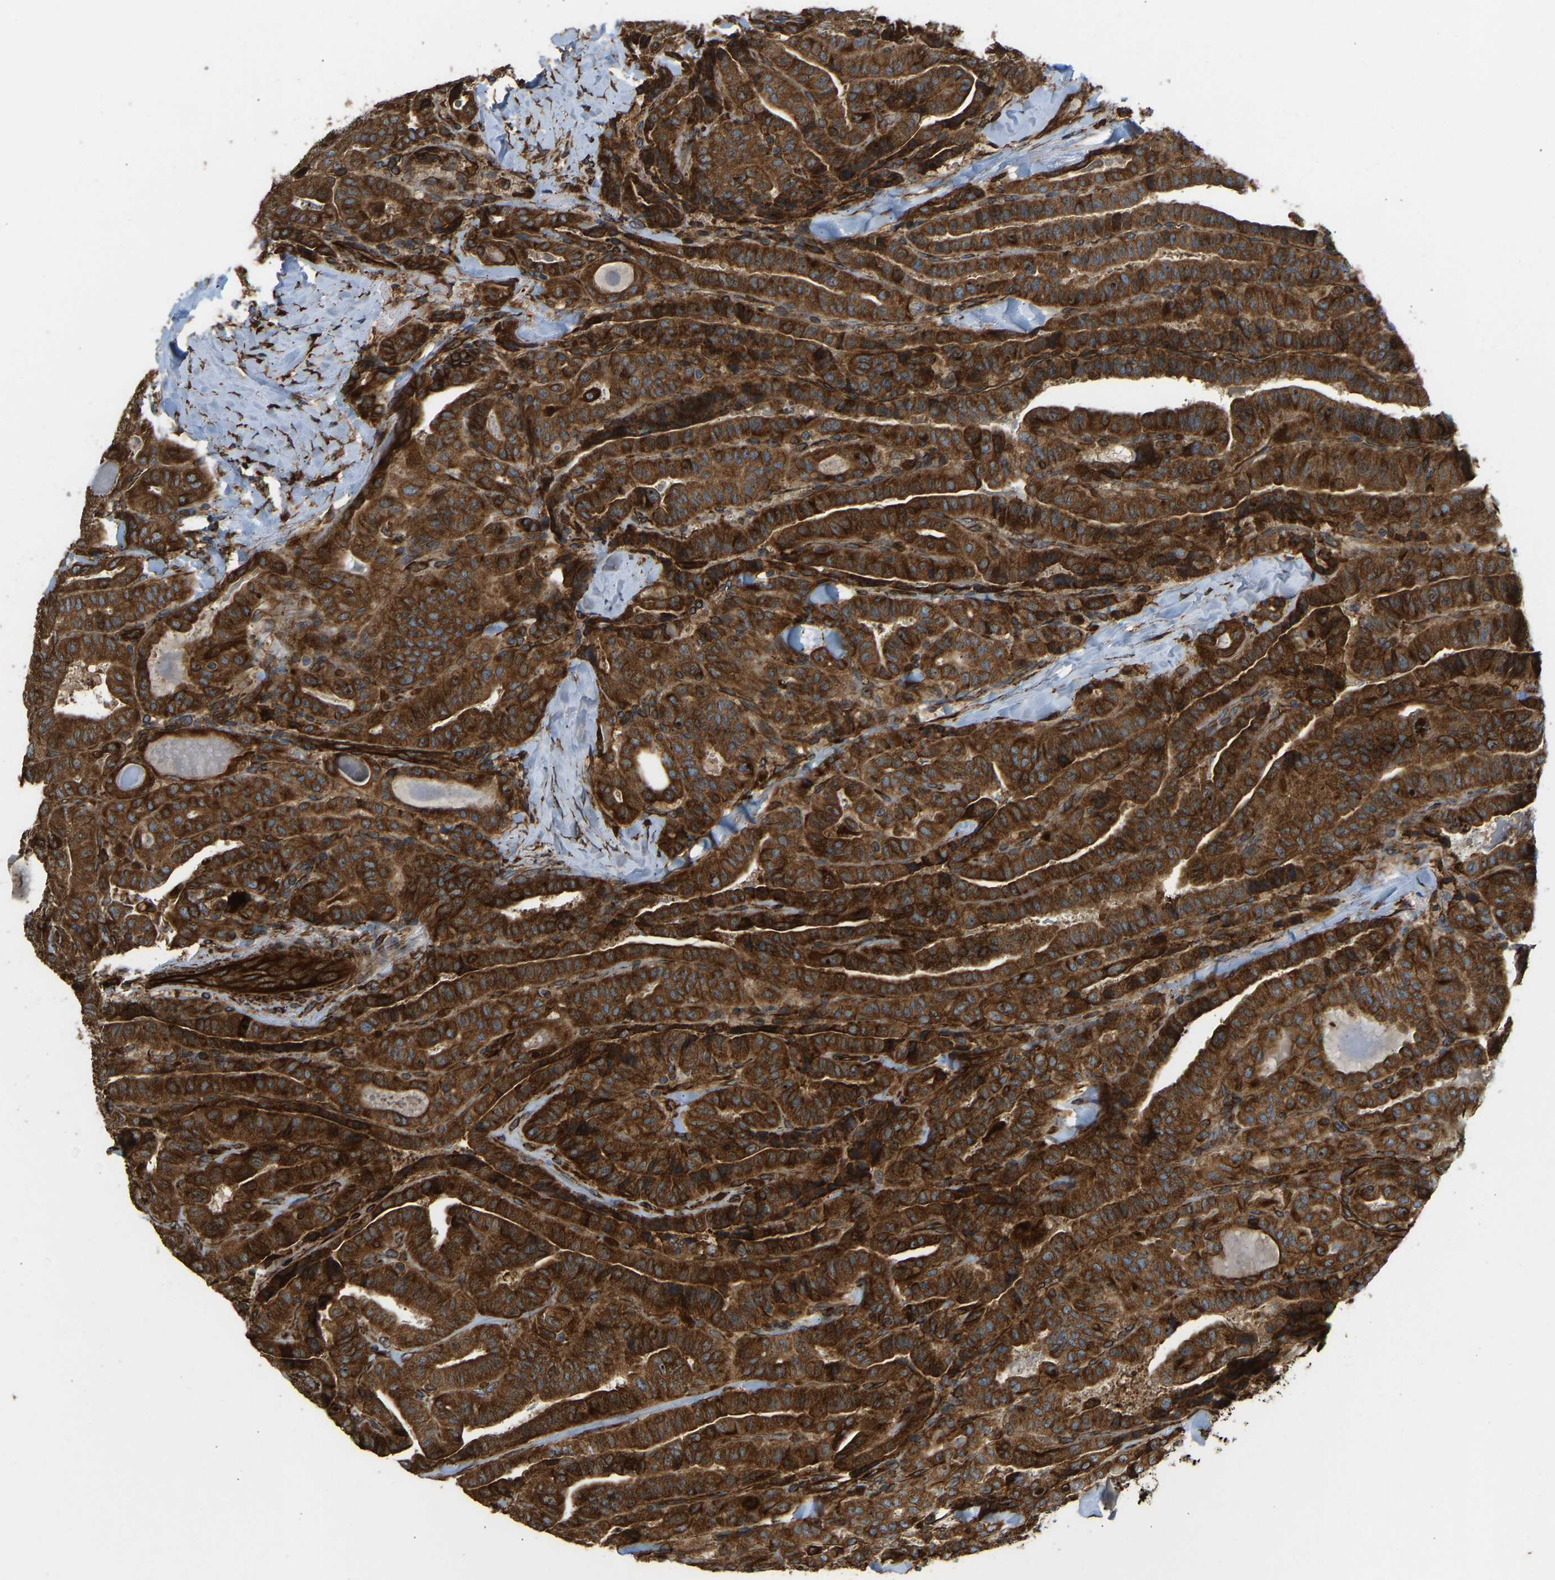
{"staining": {"intensity": "strong", "quantity": ">75%", "location": "cytoplasmic/membranous,nuclear"}, "tissue": "thyroid cancer", "cell_type": "Tumor cells", "image_type": "cancer", "snomed": [{"axis": "morphology", "description": "Papillary adenocarcinoma, NOS"}, {"axis": "topography", "description": "Thyroid gland"}], "caption": "This photomicrograph demonstrates immunohistochemistry staining of thyroid papillary adenocarcinoma, with high strong cytoplasmic/membranous and nuclear positivity in approximately >75% of tumor cells.", "gene": "BEX3", "patient": {"sex": "male", "age": 77}}